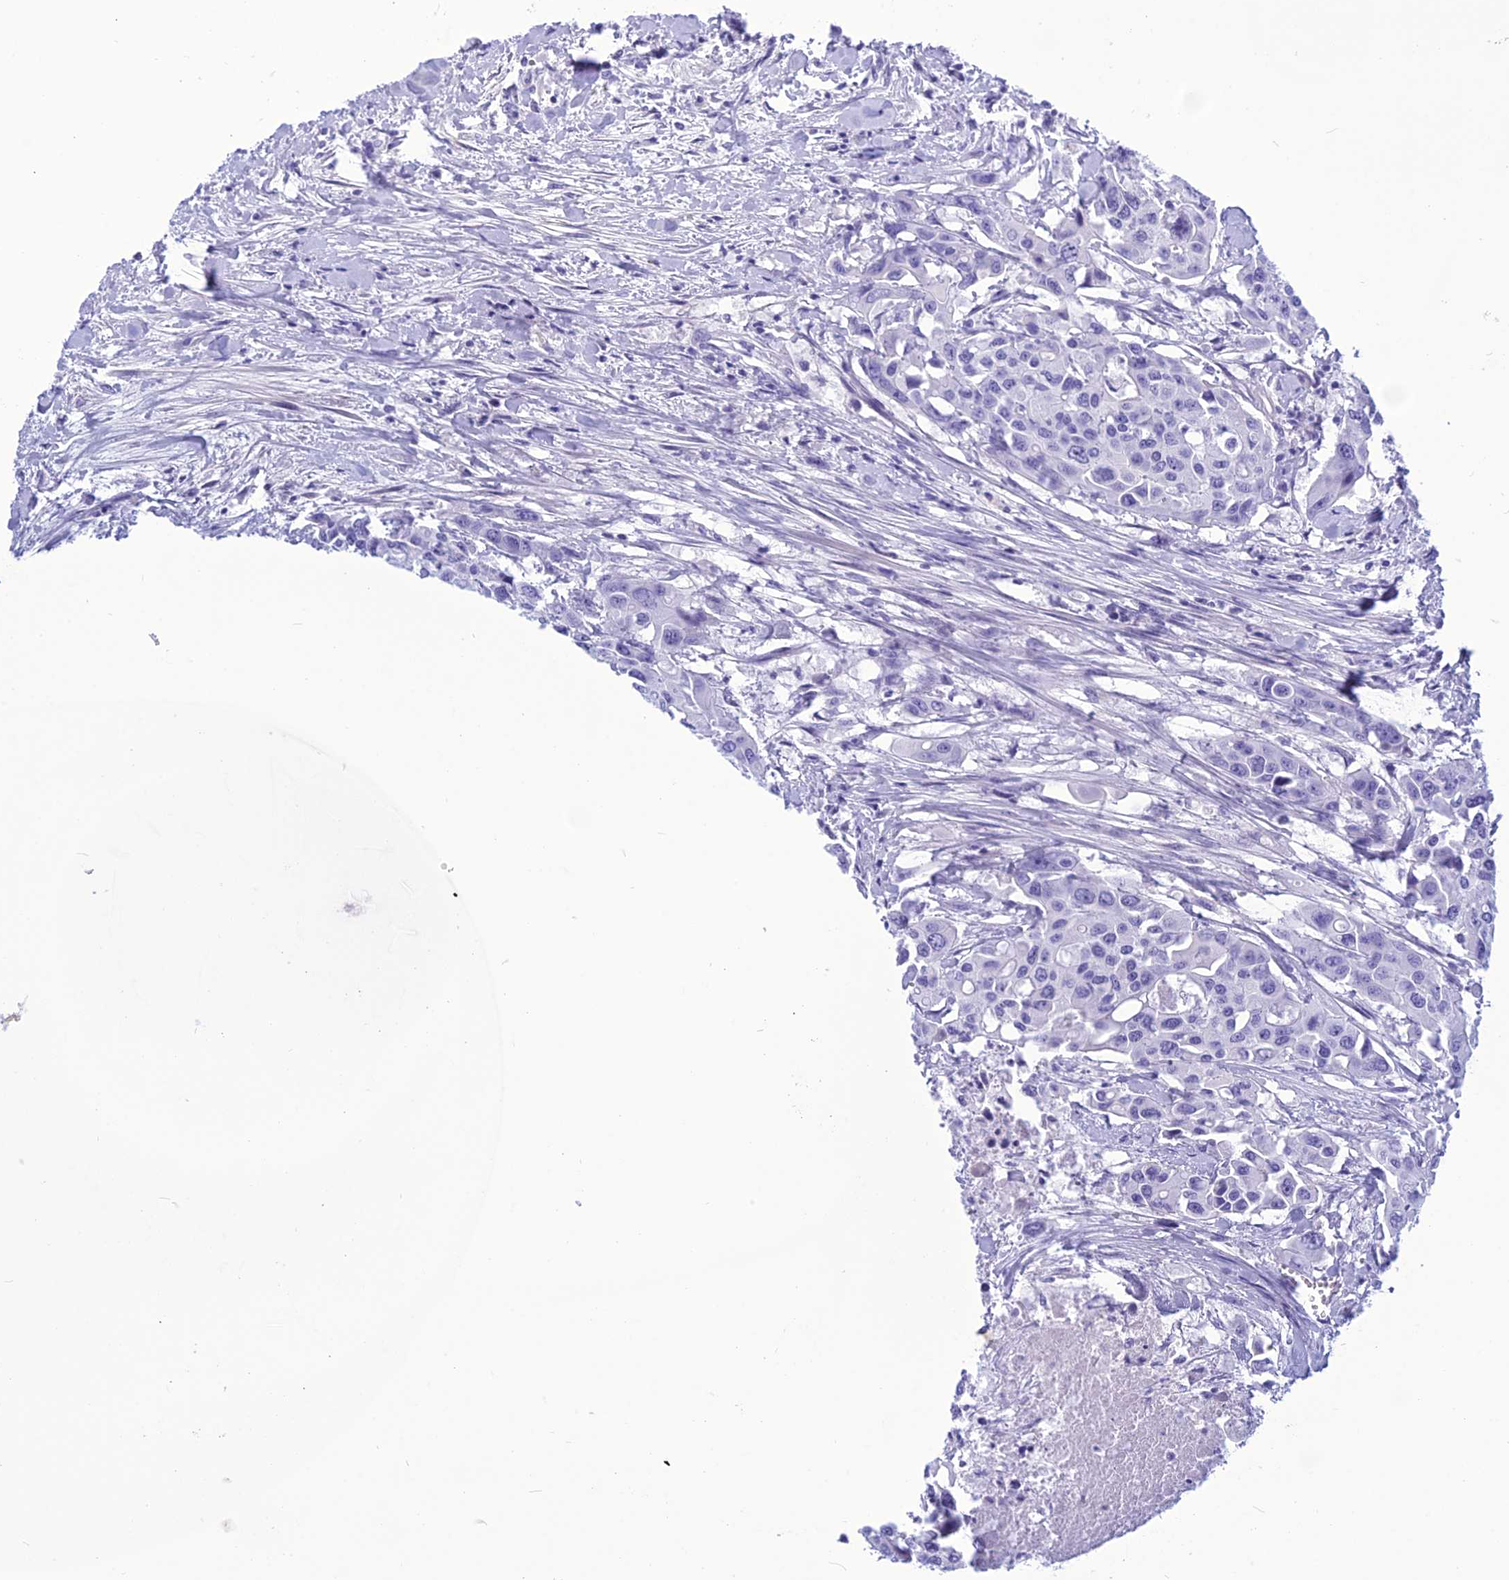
{"staining": {"intensity": "negative", "quantity": "none", "location": "none"}, "tissue": "colorectal cancer", "cell_type": "Tumor cells", "image_type": "cancer", "snomed": [{"axis": "morphology", "description": "Adenocarcinoma, NOS"}, {"axis": "topography", "description": "Colon"}], "caption": "Micrograph shows no significant protein expression in tumor cells of colorectal cancer (adenocarcinoma).", "gene": "BBS2", "patient": {"sex": "male", "age": 77}}